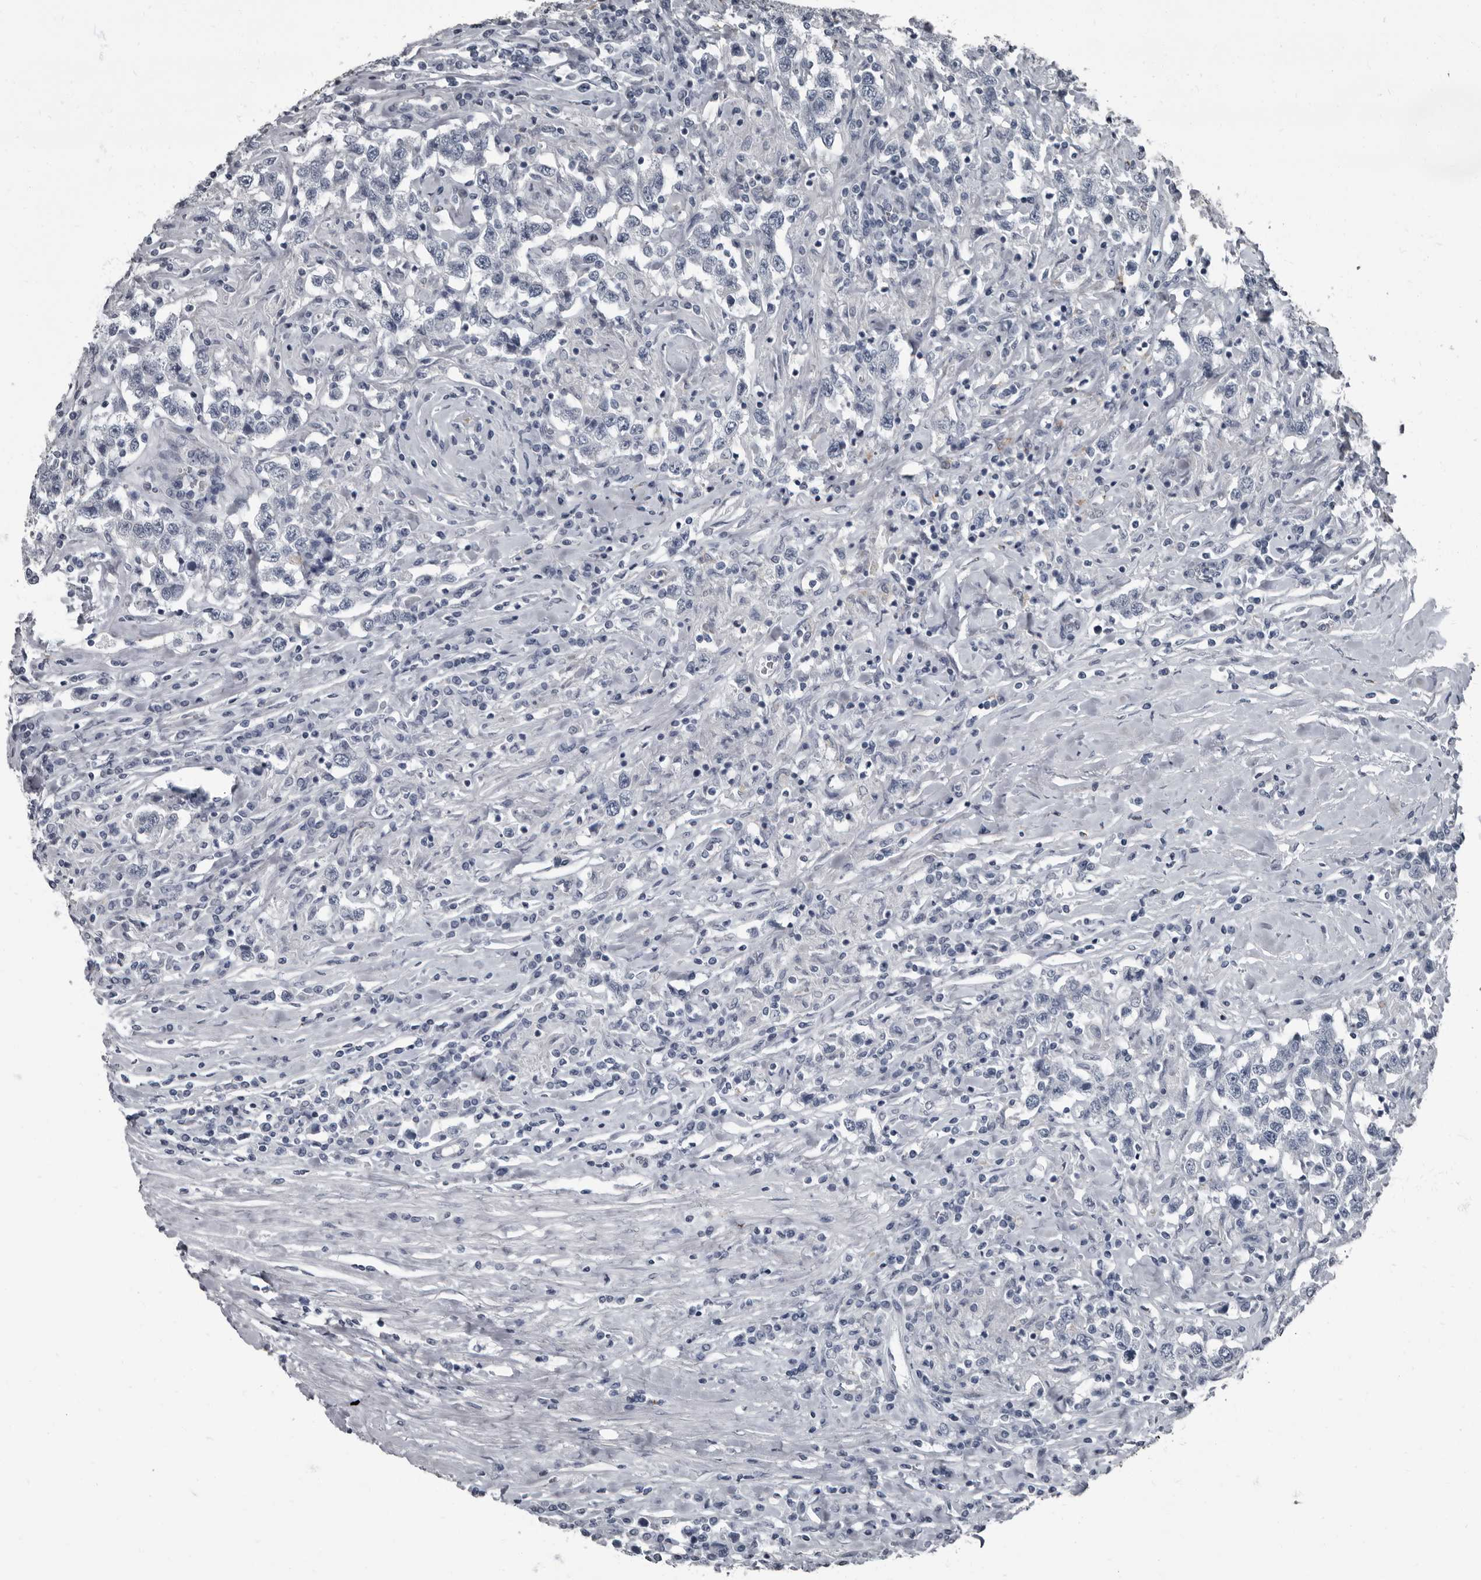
{"staining": {"intensity": "negative", "quantity": "none", "location": "none"}, "tissue": "testis cancer", "cell_type": "Tumor cells", "image_type": "cancer", "snomed": [{"axis": "morphology", "description": "Seminoma, NOS"}, {"axis": "topography", "description": "Testis"}], "caption": "IHC histopathology image of neoplastic tissue: human testis cancer stained with DAB (3,3'-diaminobenzidine) exhibits no significant protein positivity in tumor cells.", "gene": "TPD52L1", "patient": {"sex": "male", "age": 41}}